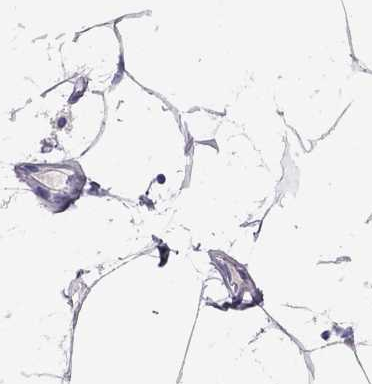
{"staining": {"intensity": "negative", "quantity": "none", "location": "none"}, "tissue": "breast", "cell_type": "Adipocytes", "image_type": "normal", "snomed": [{"axis": "morphology", "description": "Normal tissue, NOS"}, {"axis": "topography", "description": "Breast"}], "caption": "Image shows no significant protein expression in adipocytes of benign breast. (DAB (3,3'-diaminobenzidine) IHC visualized using brightfield microscopy, high magnification).", "gene": "SCART1", "patient": {"sex": "female", "age": 32}}